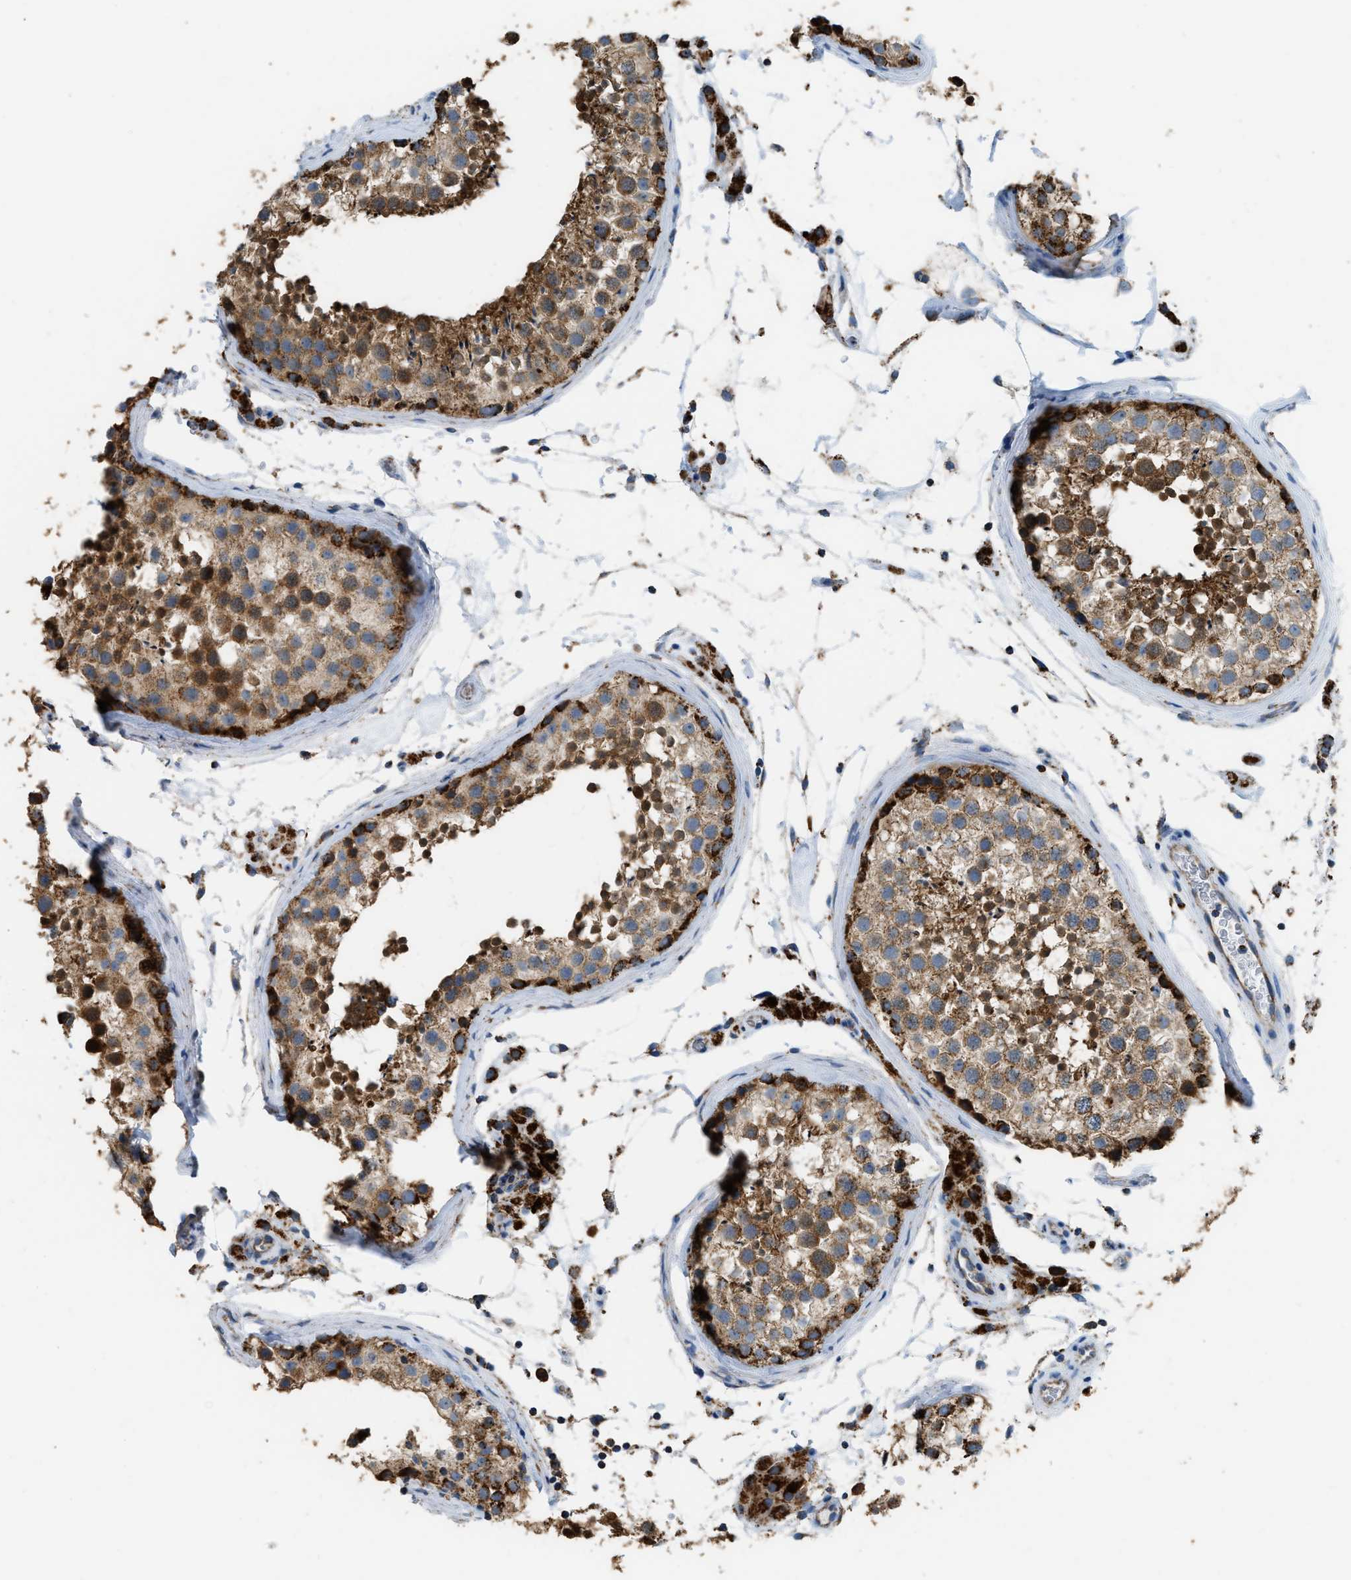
{"staining": {"intensity": "strong", "quantity": ">75%", "location": "cytoplasmic/membranous"}, "tissue": "testis", "cell_type": "Cells in seminiferous ducts", "image_type": "normal", "snomed": [{"axis": "morphology", "description": "Normal tissue, NOS"}, {"axis": "topography", "description": "Testis"}], "caption": "Immunohistochemistry (IHC) photomicrograph of unremarkable testis: testis stained using IHC demonstrates high levels of strong protein expression localized specifically in the cytoplasmic/membranous of cells in seminiferous ducts, appearing as a cytoplasmic/membranous brown color.", "gene": "ETFB", "patient": {"sex": "male", "age": 46}}